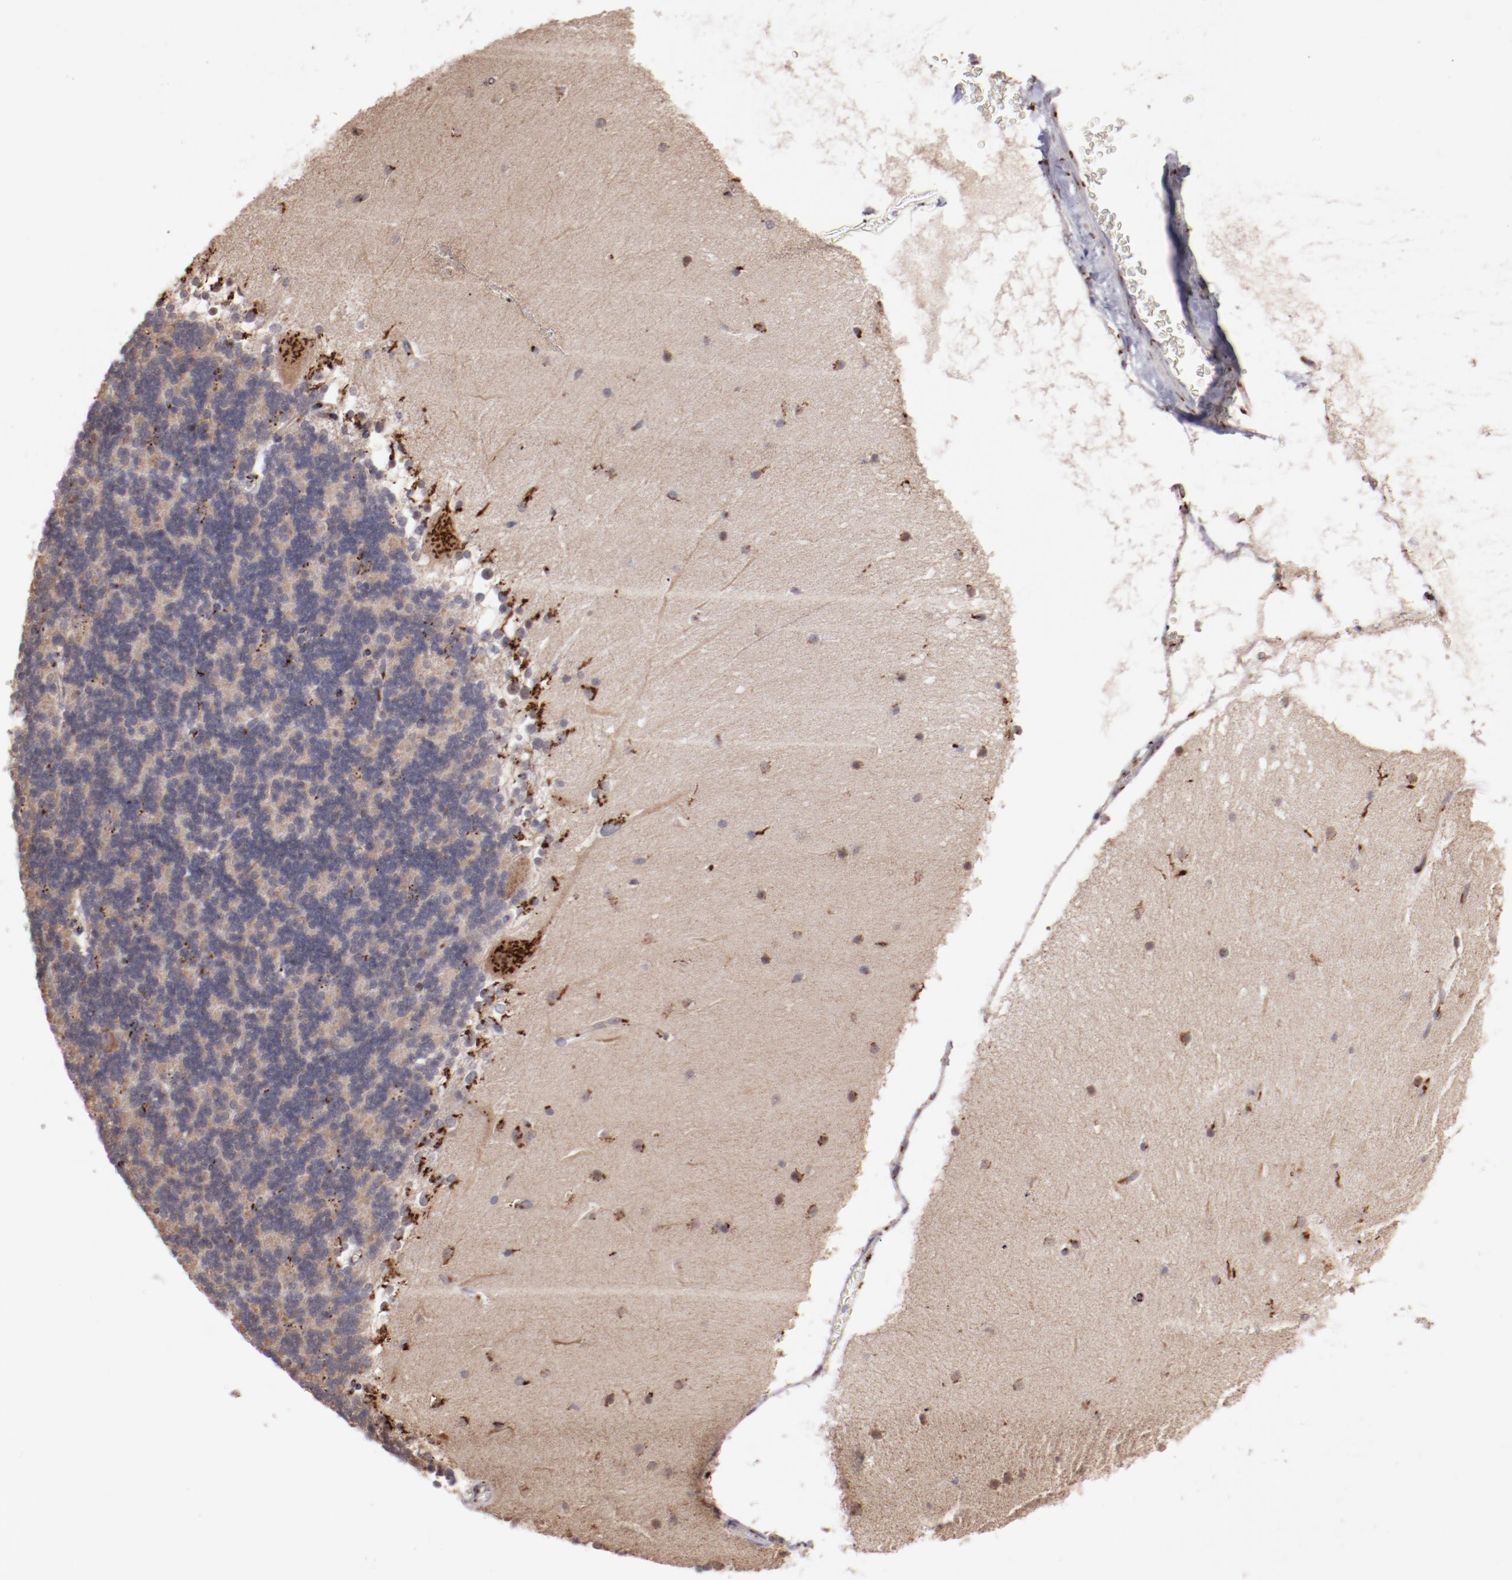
{"staining": {"intensity": "weak", "quantity": "25%-75%", "location": "cytoplasmic/membranous"}, "tissue": "cerebellum", "cell_type": "Cells in granular layer", "image_type": "normal", "snomed": [{"axis": "morphology", "description": "Normal tissue, NOS"}, {"axis": "topography", "description": "Cerebellum"}], "caption": "The immunohistochemical stain shows weak cytoplasmic/membranous positivity in cells in granular layer of unremarkable cerebellum.", "gene": "GOLIM4", "patient": {"sex": "female", "age": 19}}